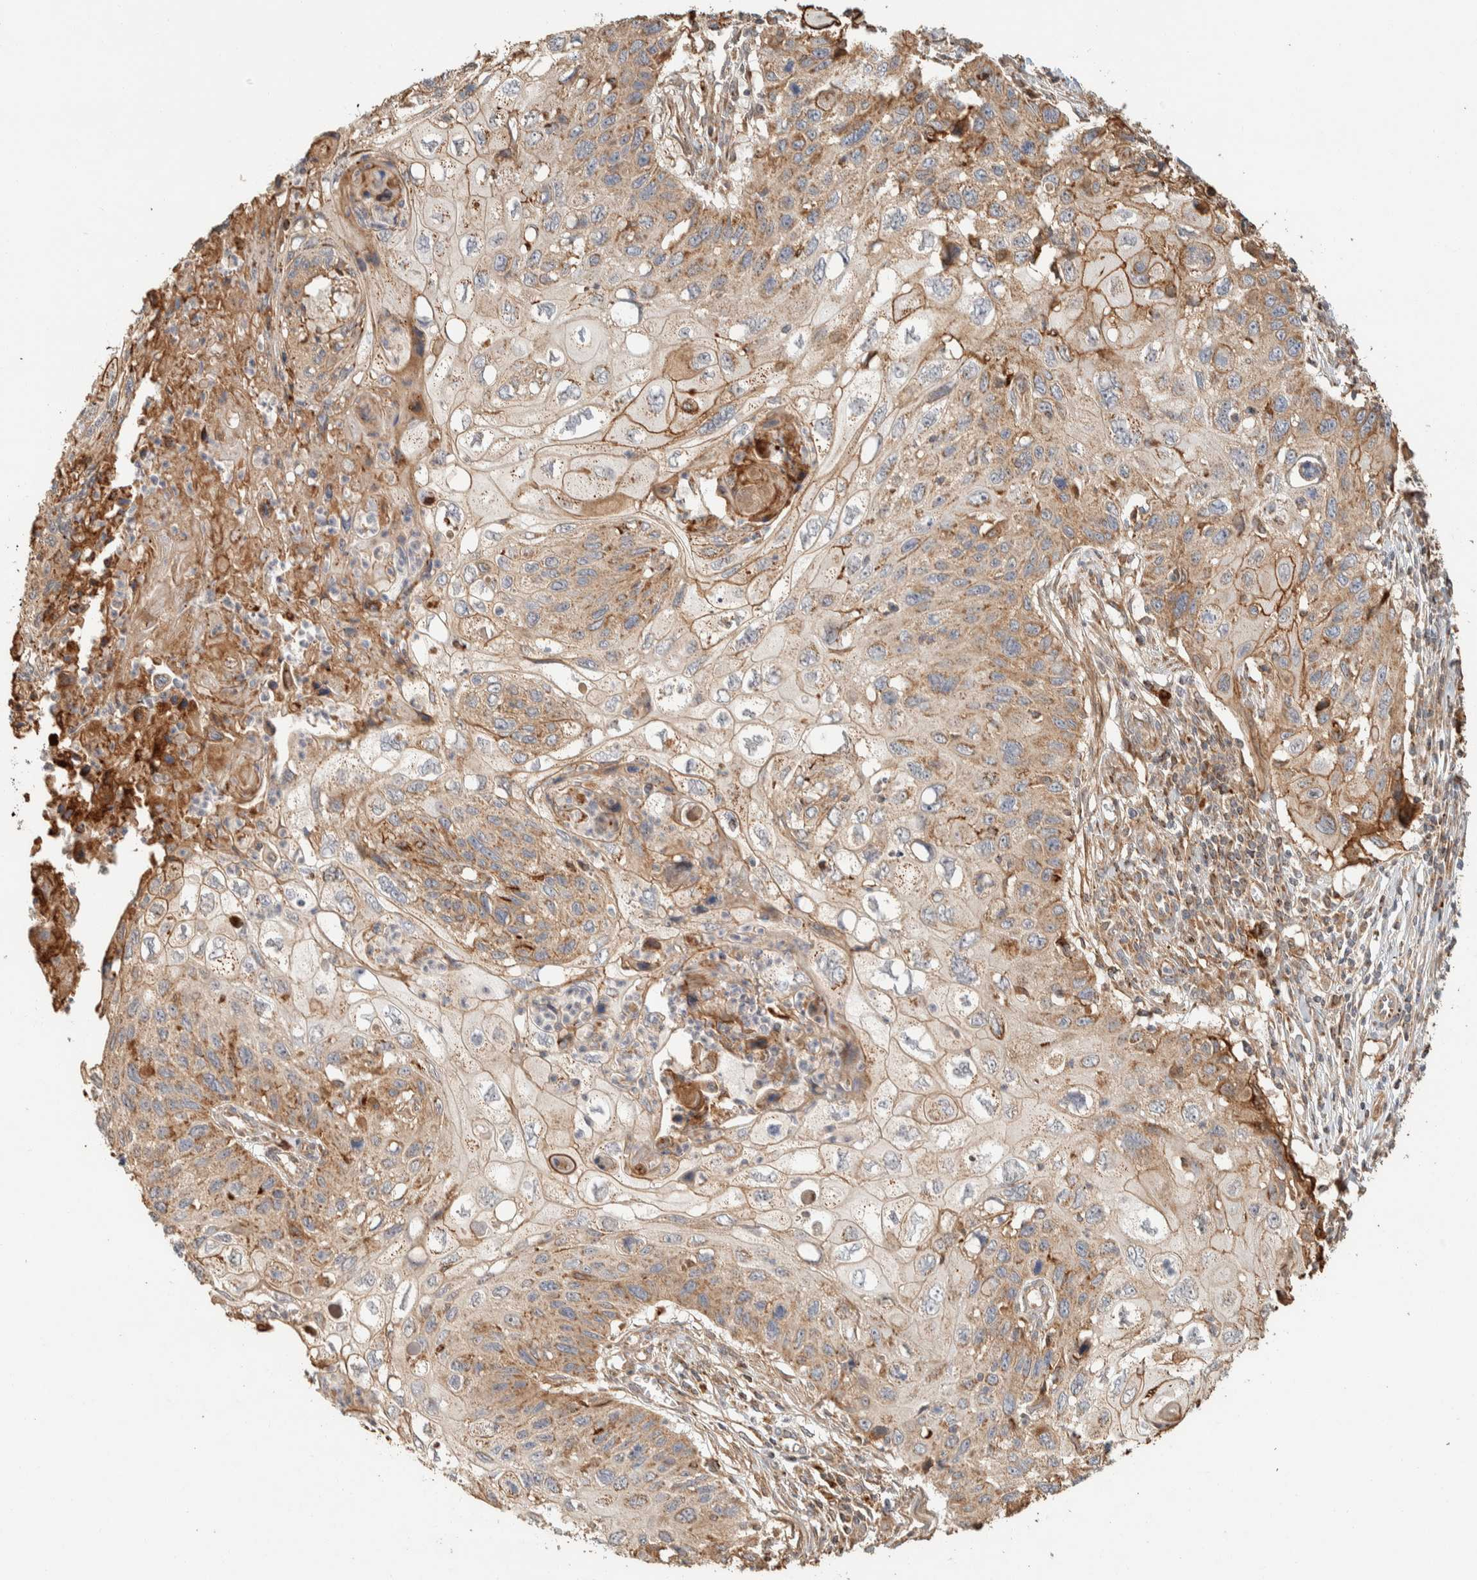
{"staining": {"intensity": "weak", "quantity": ">75%", "location": "cytoplasmic/membranous"}, "tissue": "cervical cancer", "cell_type": "Tumor cells", "image_type": "cancer", "snomed": [{"axis": "morphology", "description": "Squamous cell carcinoma, NOS"}, {"axis": "topography", "description": "Cervix"}], "caption": "Squamous cell carcinoma (cervical) stained for a protein (brown) exhibits weak cytoplasmic/membranous positive positivity in about >75% of tumor cells.", "gene": "KIF9", "patient": {"sex": "female", "age": 70}}